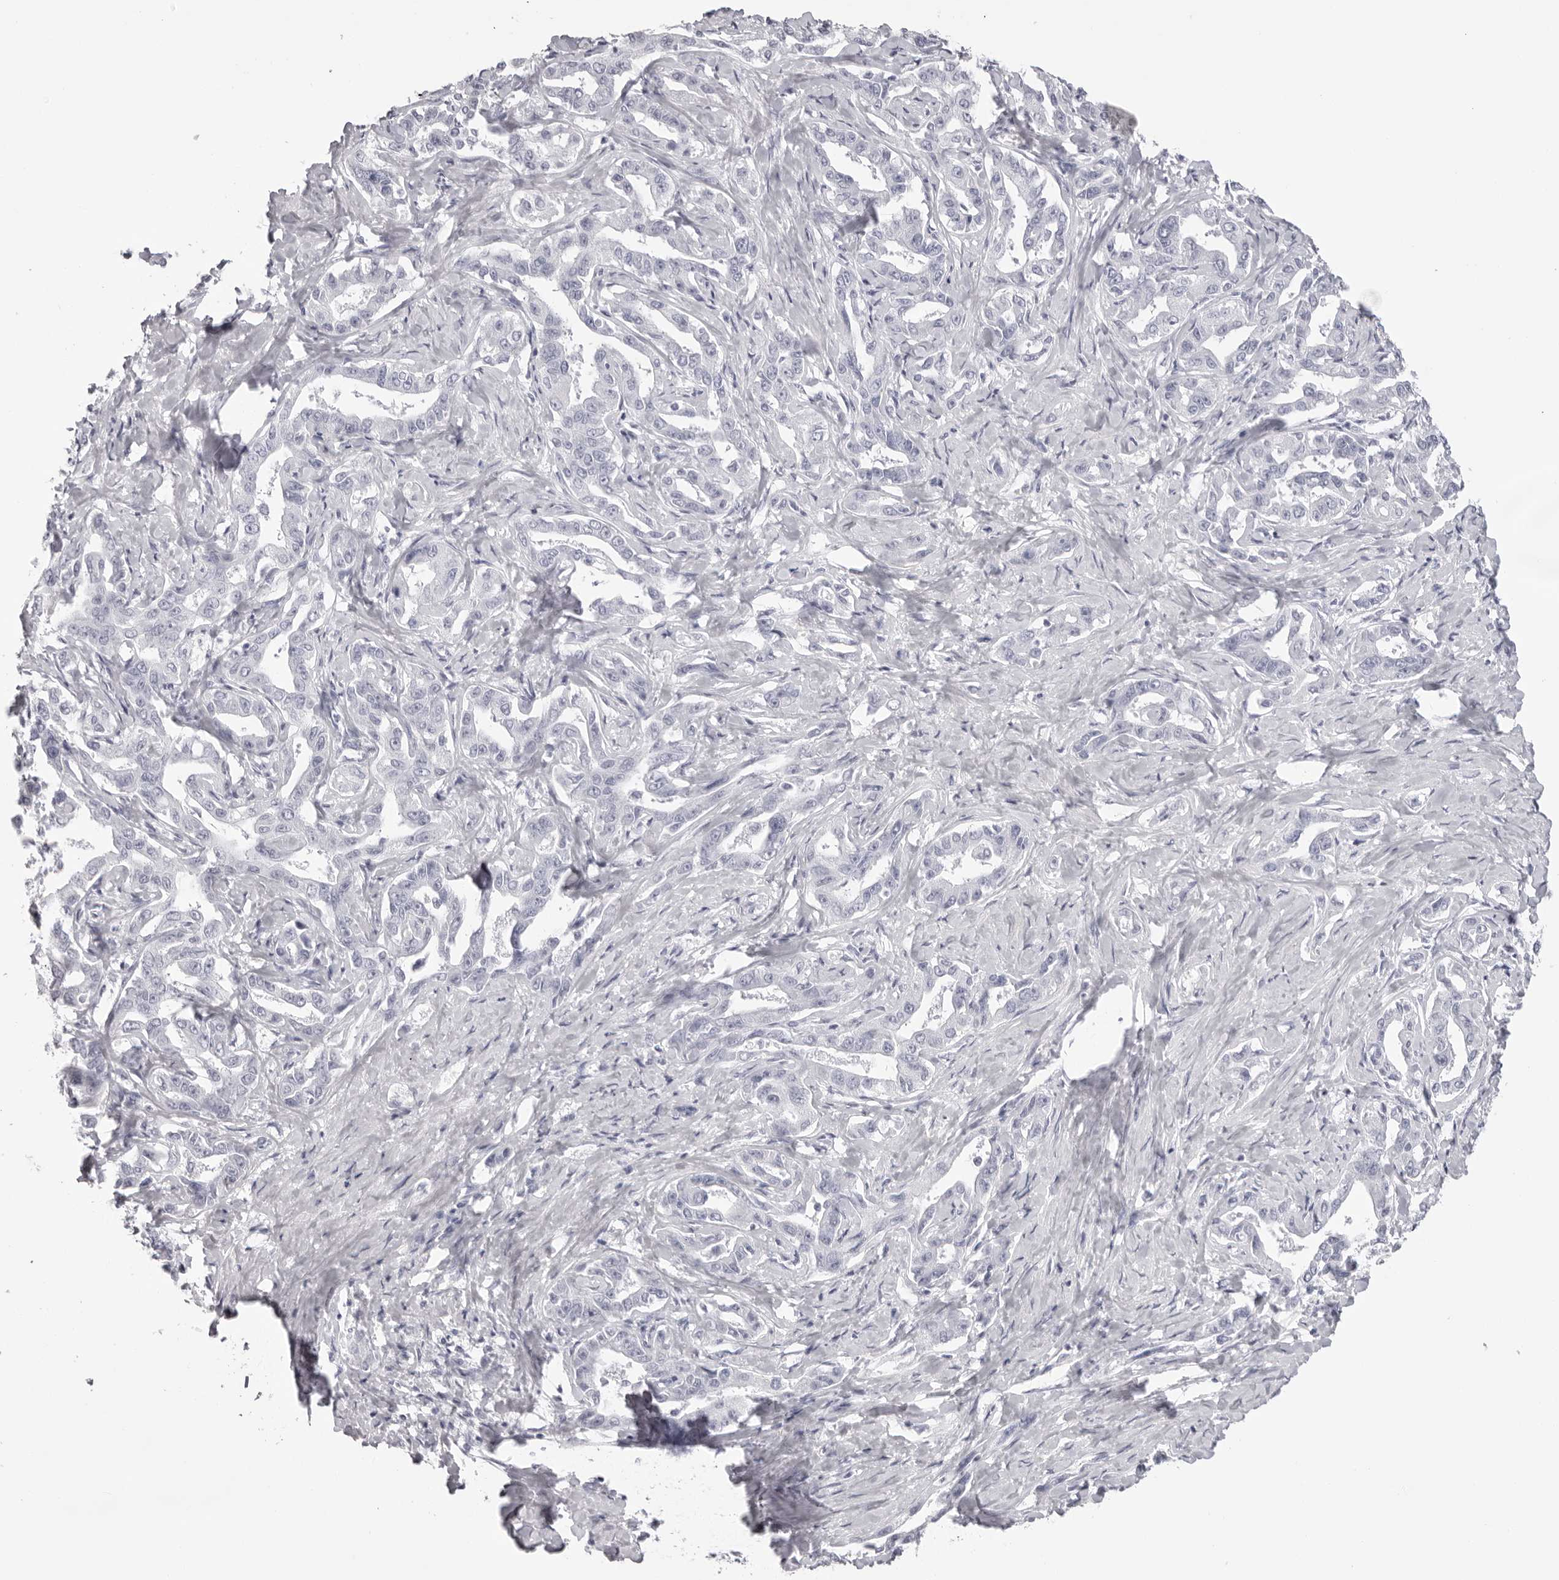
{"staining": {"intensity": "negative", "quantity": "none", "location": "none"}, "tissue": "liver cancer", "cell_type": "Tumor cells", "image_type": "cancer", "snomed": [{"axis": "morphology", "description": "Cholangiocarcinoma"}, {"axis": "topography", "description": "Liver"}], "caption": "Protein analysis of liver cholangiocarcinoma demonstrates no significant positivity in tumor cells.", "gene": "CST1", "patient": {"sex": "male", "age": 59}}